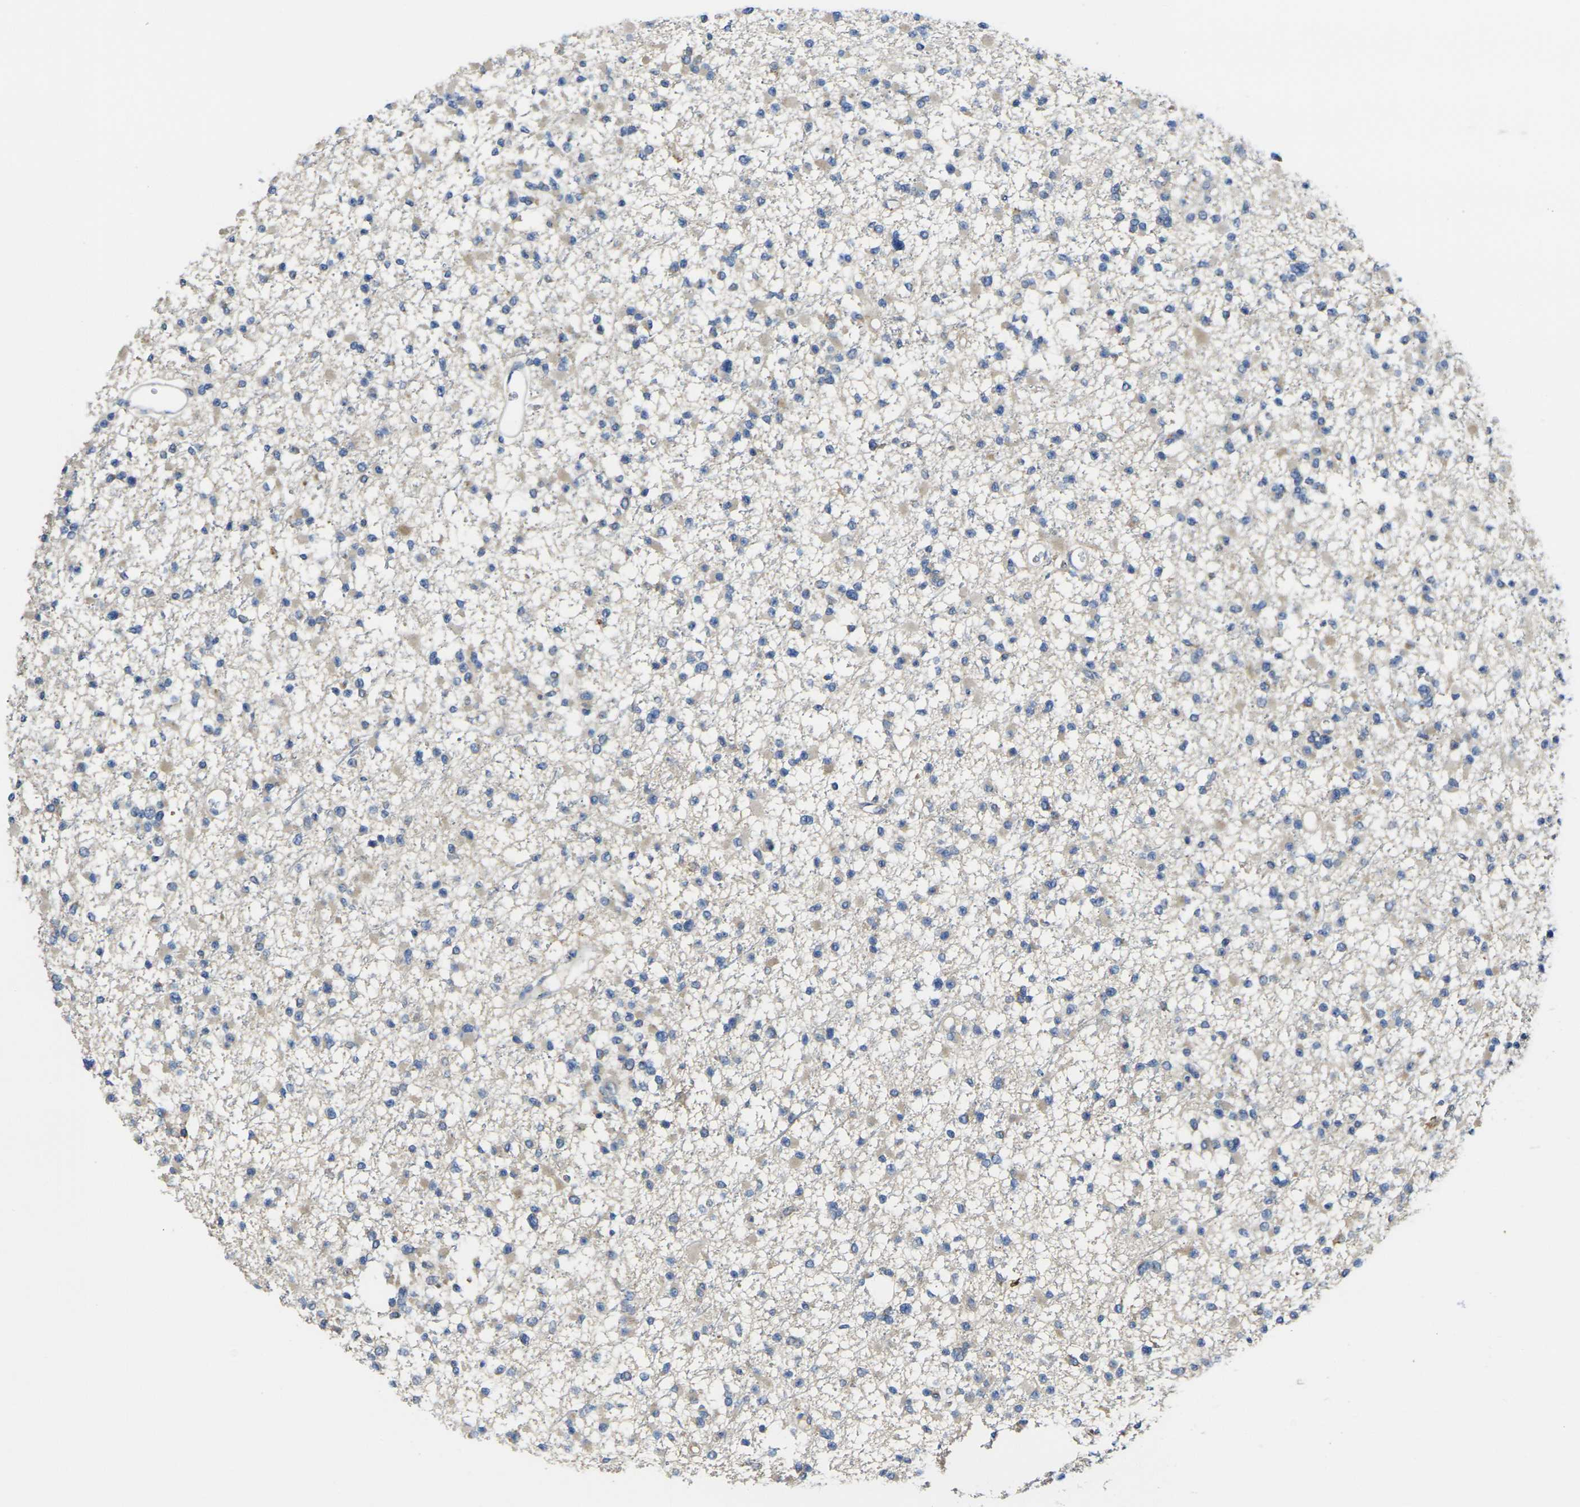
{"staining": {"intensity": "weak", "quantity": "<25%", "location": "cytoplasmic/membranous"}, "tissue": "glioma", "cell_type": "Tumor cells", "image_type": "cancer", "snomed": [{"axis": "morphology", "description": "Glioma, malignant, Low grade"}, {"axis": "topography", "description": "Brain"}], "caption": "An immunohistochemistry image of glioma is shown. There is no staining in tumor cells of glioma. (DAB IHC, high magnification).", "gene": "GNA12", "patient": {"sex": "female", "age": 22}}